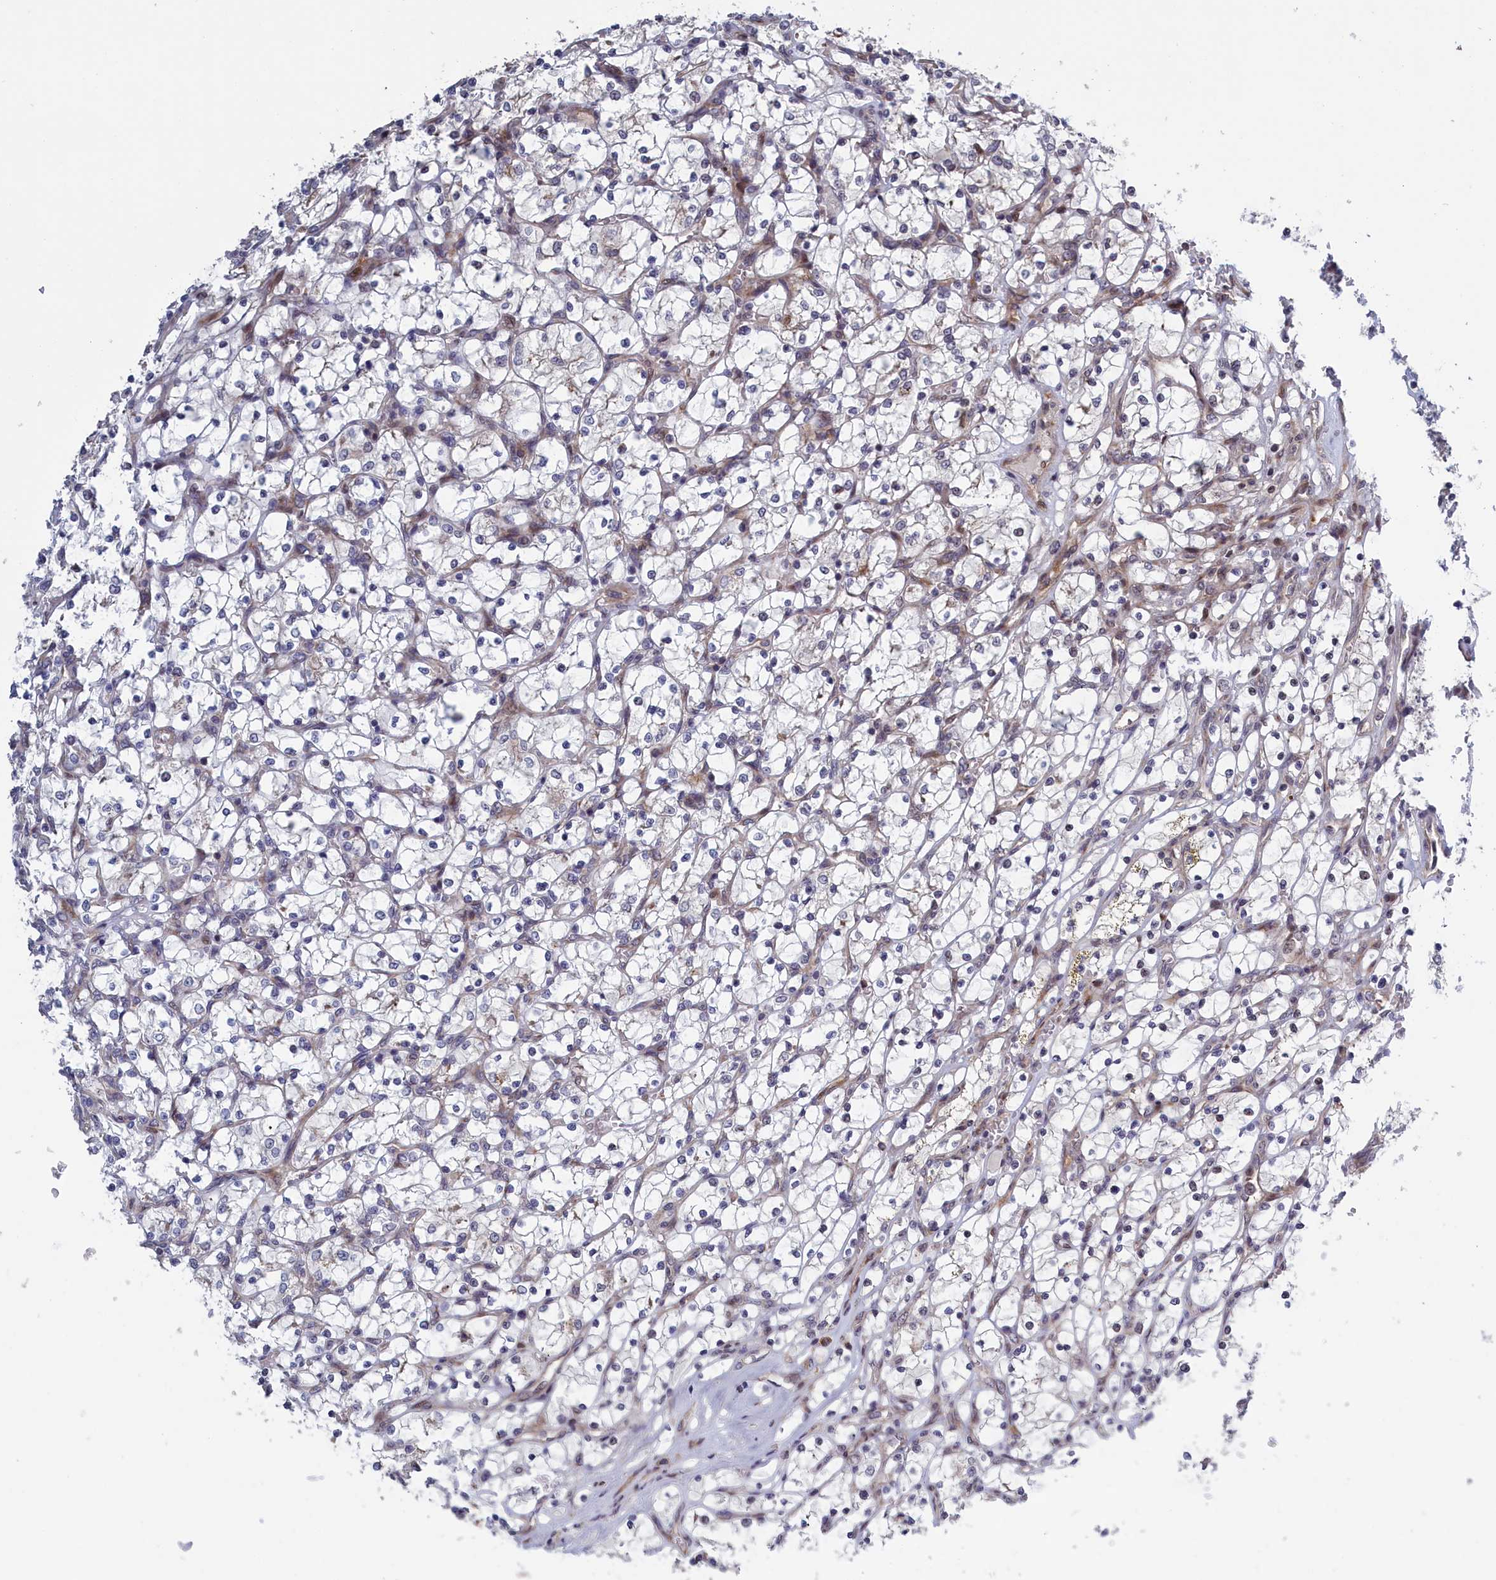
{"staining": {"intensity": "negative", "quantity": "none", "location": "none"}, "tissue": "renal cancer", "cell_type": "Tumor cells", "image_type": "cancer", "snomed": [{"axis": "morphology", "description": "Adenocarcinoma, NOS"}, {"axis": "topography", "description": "Kidney"}], "caption": "Tumor cells are negative for brown protein staining in adenocarcinoma (renal). Nuclei are stained in blue.", "gene": "LSG1", "patient": {"sex": "female", "age": 69}}